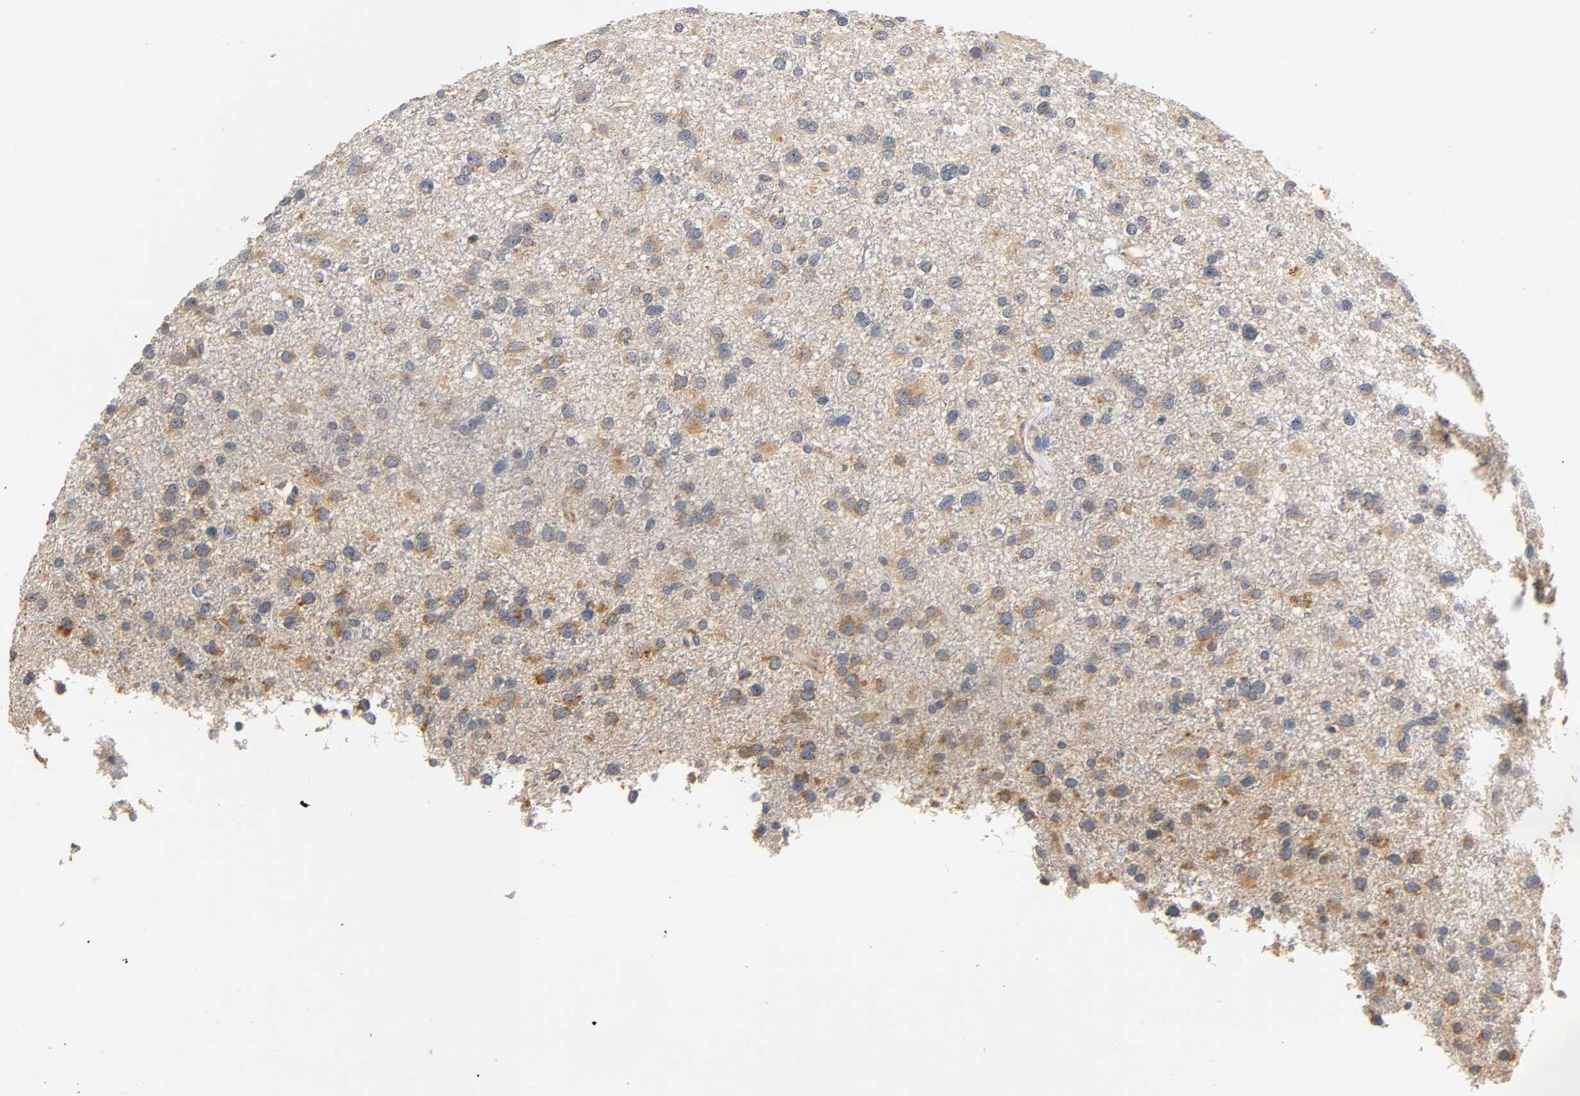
{"staining": {"intensity": "weak", "quantity": "<25%", "location": "cytoplasmic/membranous"}, "tissue": "glioma", "cell_type": "Tumor cells", "image_type": "cancer", "snomed": [{"axis": "morphology", "description": "Glioma, malignant, Low grade"}, {"axis": "topography", "description": "Brain"}], "caption": "Immunohistochemistry (IHC) of malignant glioma (low-grade) exhibits no staining in tumor cells.", "gene": "SCAP", "patient": {"sex": "male", "age": 42}}